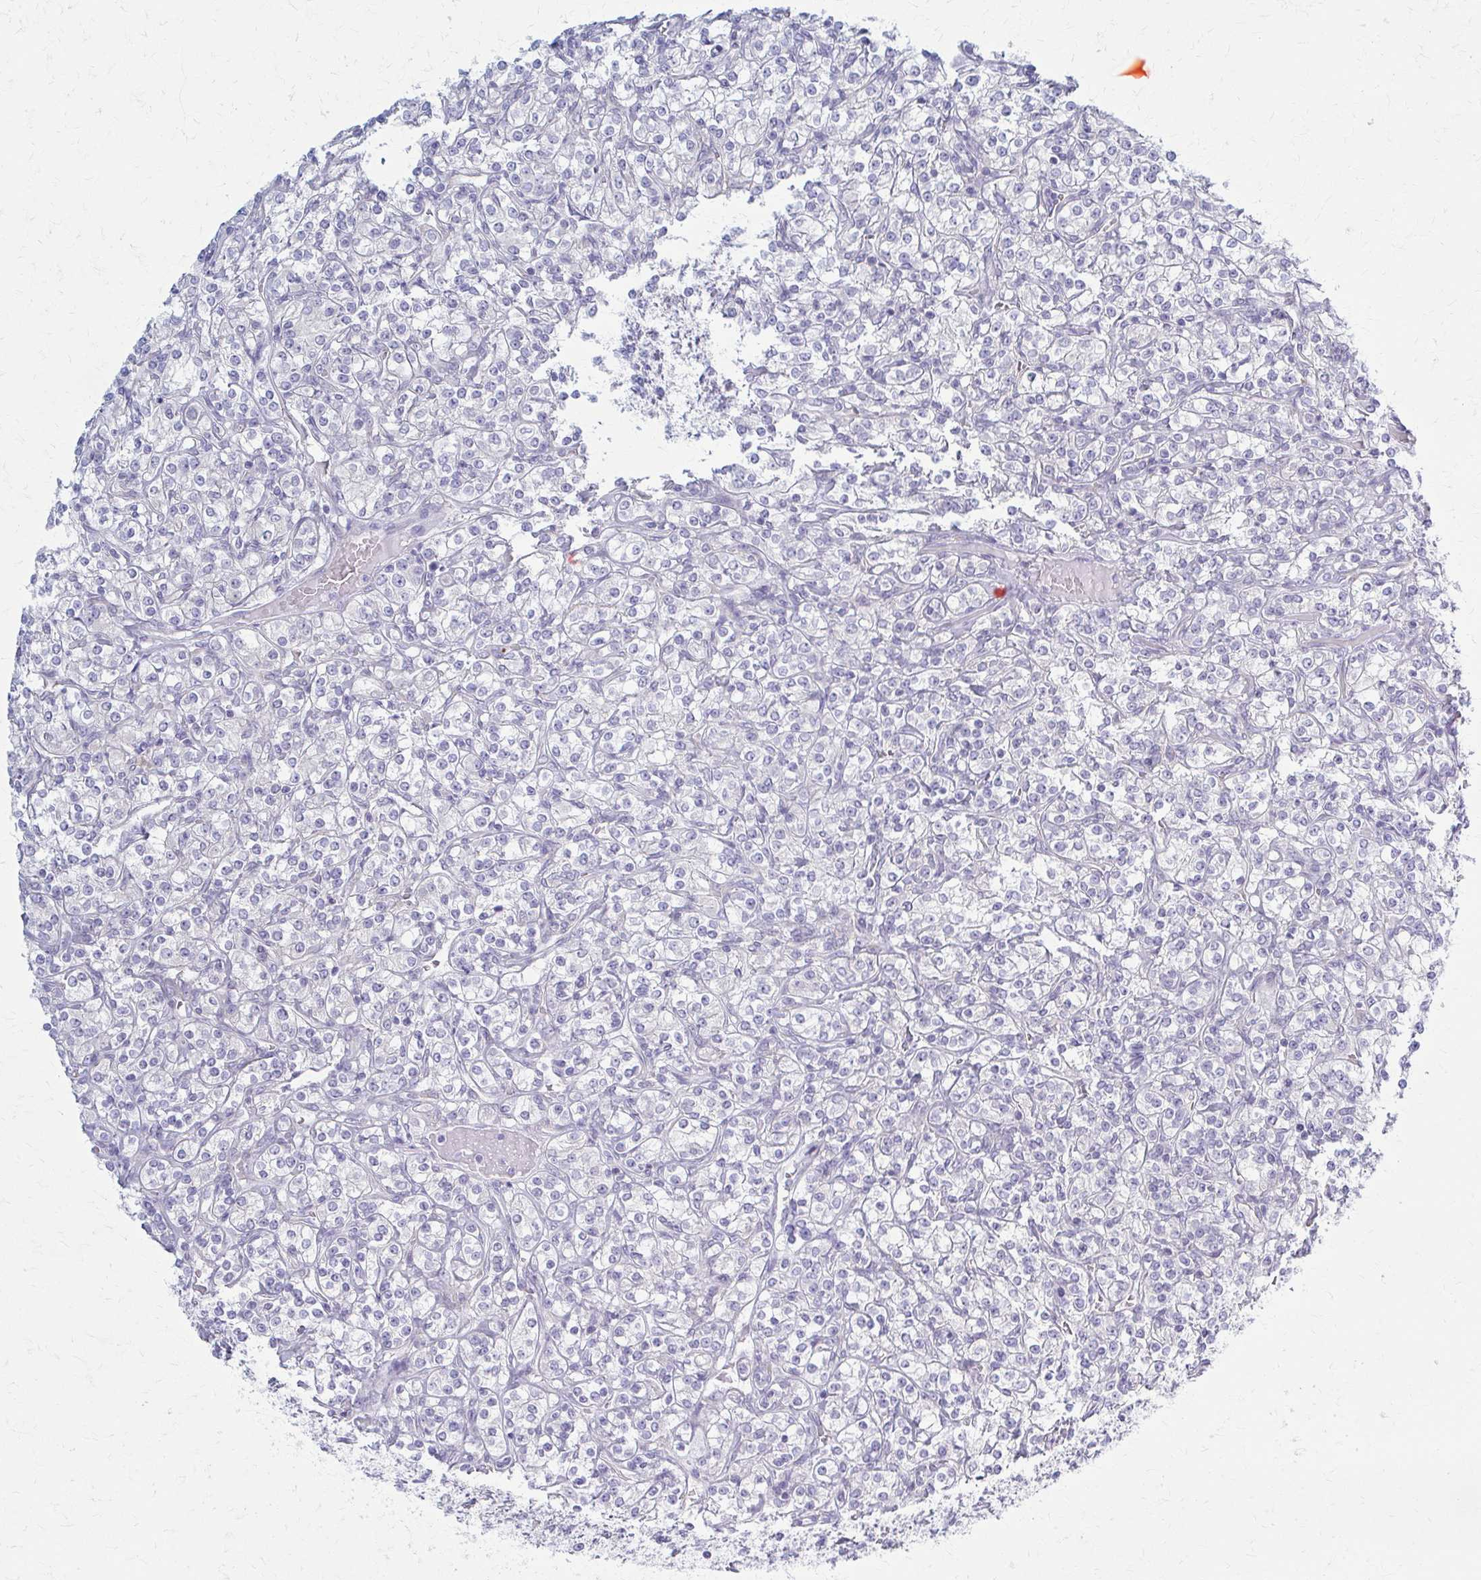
{"staining": {"intensity": "negative", "quantity": "none", "location": "none"}, "tissue": "renal cancer", "cell_type": "Tumor cells", "image_type": "cancer", "snomed": [{"axis": "morphology", "description": "Adenocarcinoma, NOS"}, {"axis": "topography", "description": "Kidney"}], "caption": "This is a photomicrograph of immunohistochemistry staining of adenocarcinoma (renal), which shows no staining in tumor cells.", "gene": "PRKRA", "patient": {"sex": "male", "age": 77}}